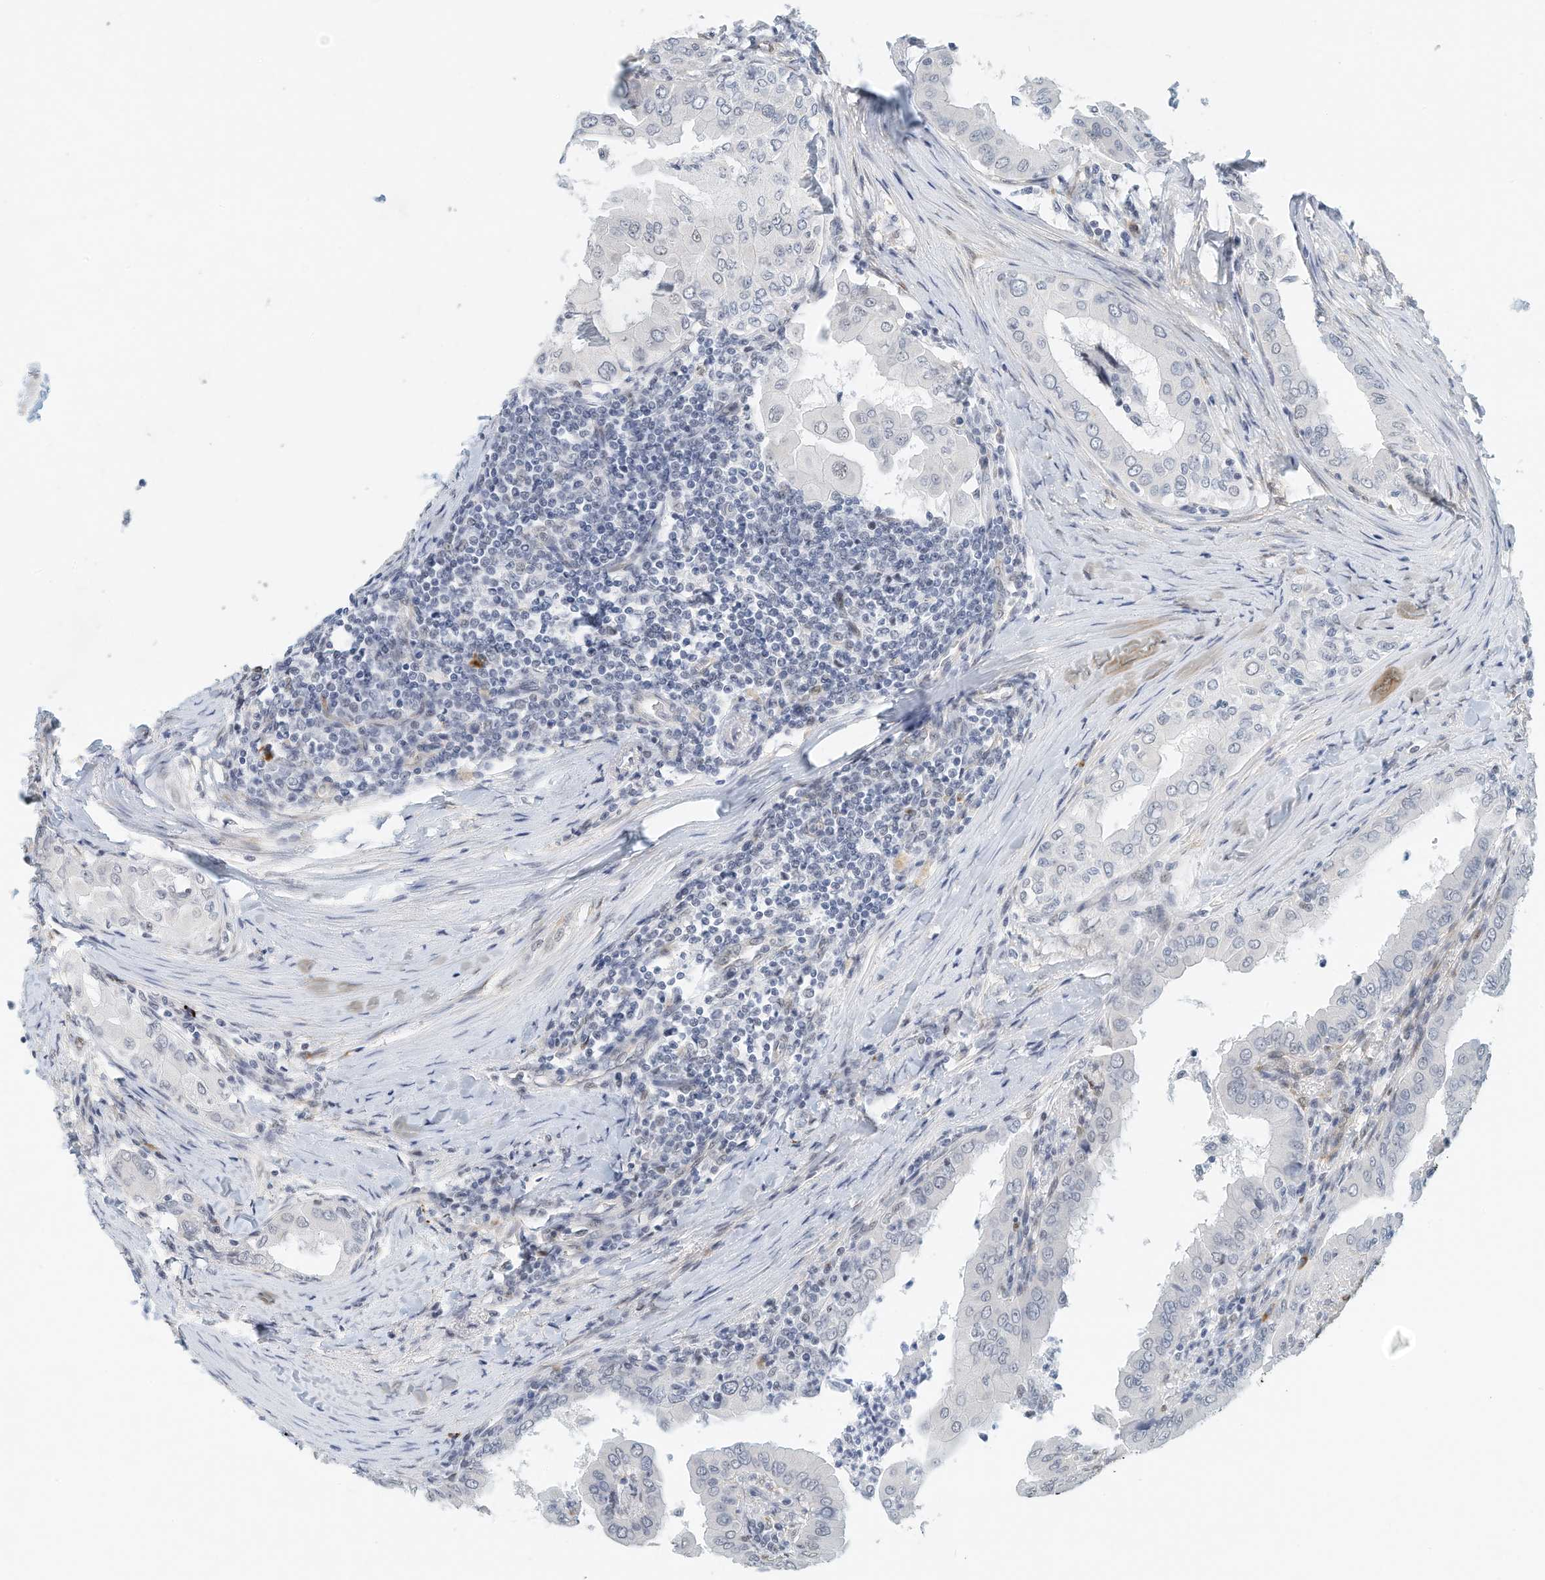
{"staining": {"intensity": "negative", "quantity": "none", "location": "none"}, "tissue": "thyroid cancer", "cell_type": "Tumor cells", "image_type": "cancer", "snomed": [{"axis": "morphology", "description": "Papillary adenocarcinoma, NOS"}, {"axis": "topography", "description": "Thyroid gland"}], "caption": "A high-resolution histopathology image shows immunohistochemistry staining of thyroid cancer (papillary adenocarcinoma), which exhibits no significant expression in tumor cells. Brightfield microscopy of immunohistochemistry (IHC) stained with DAB (brown) and hematoxylin (blue), captured at high magnification.", "gene": "ARHGAP28", "patient": {"sex": "male", "age": 33}}